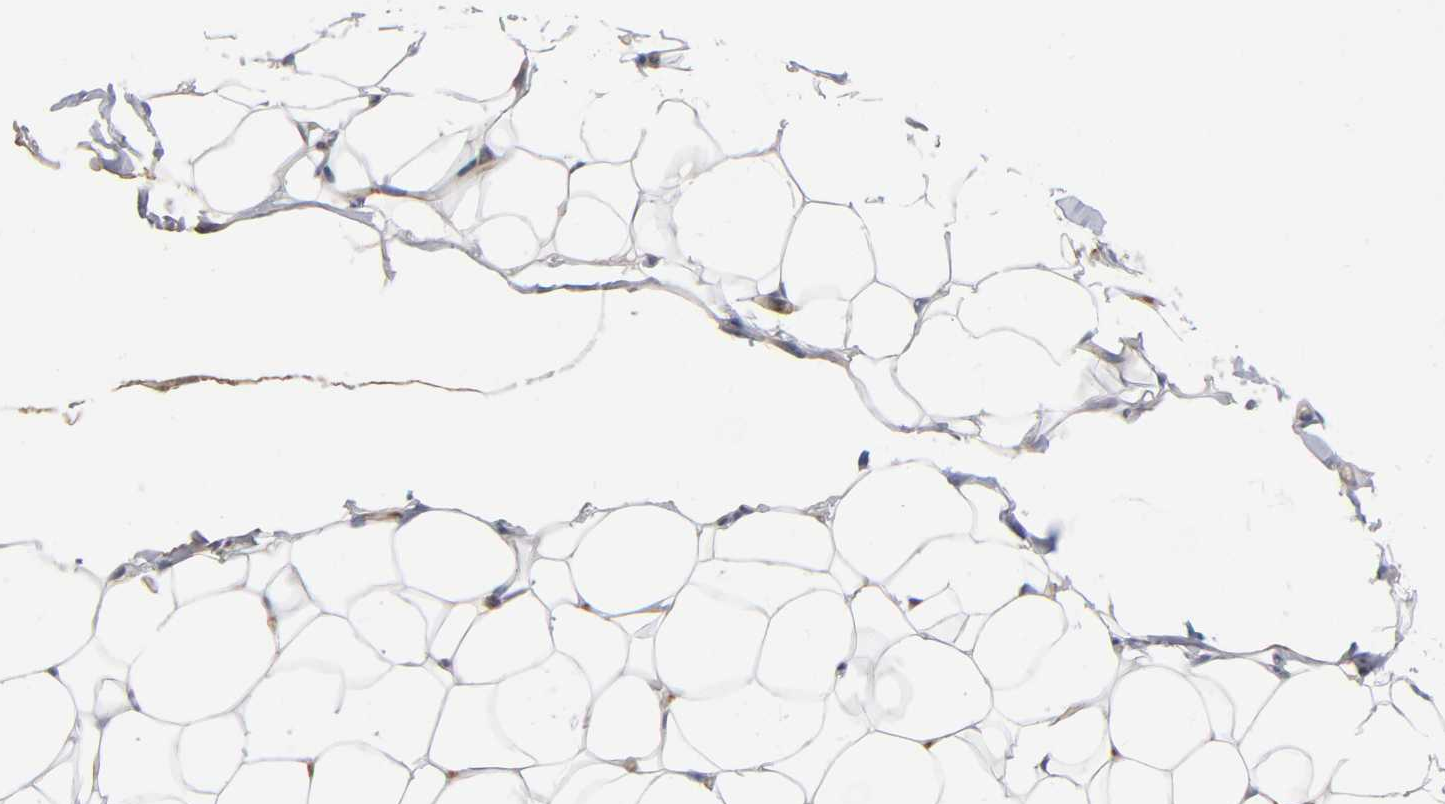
{"staining": {"intensity": "negative", "quantity": "none", "location": "none"}, "tissue": "adipose tissue", "cell_type": "Adipocytes", "image_type": "normal", "snomed": [{"axis": "morphology", "description": "Normal tissue, NOS"}, {"axis": "topography", "description": "Soft tissue"}], "caption": "A high-resolution histopathology image shows IHC staining of benign adipose tissue, which displays no significant staining in adipocytes. Nuclei are stained in blue.", "gene": "NOVA1", "patient": {"sex": "male", "age": 26}}